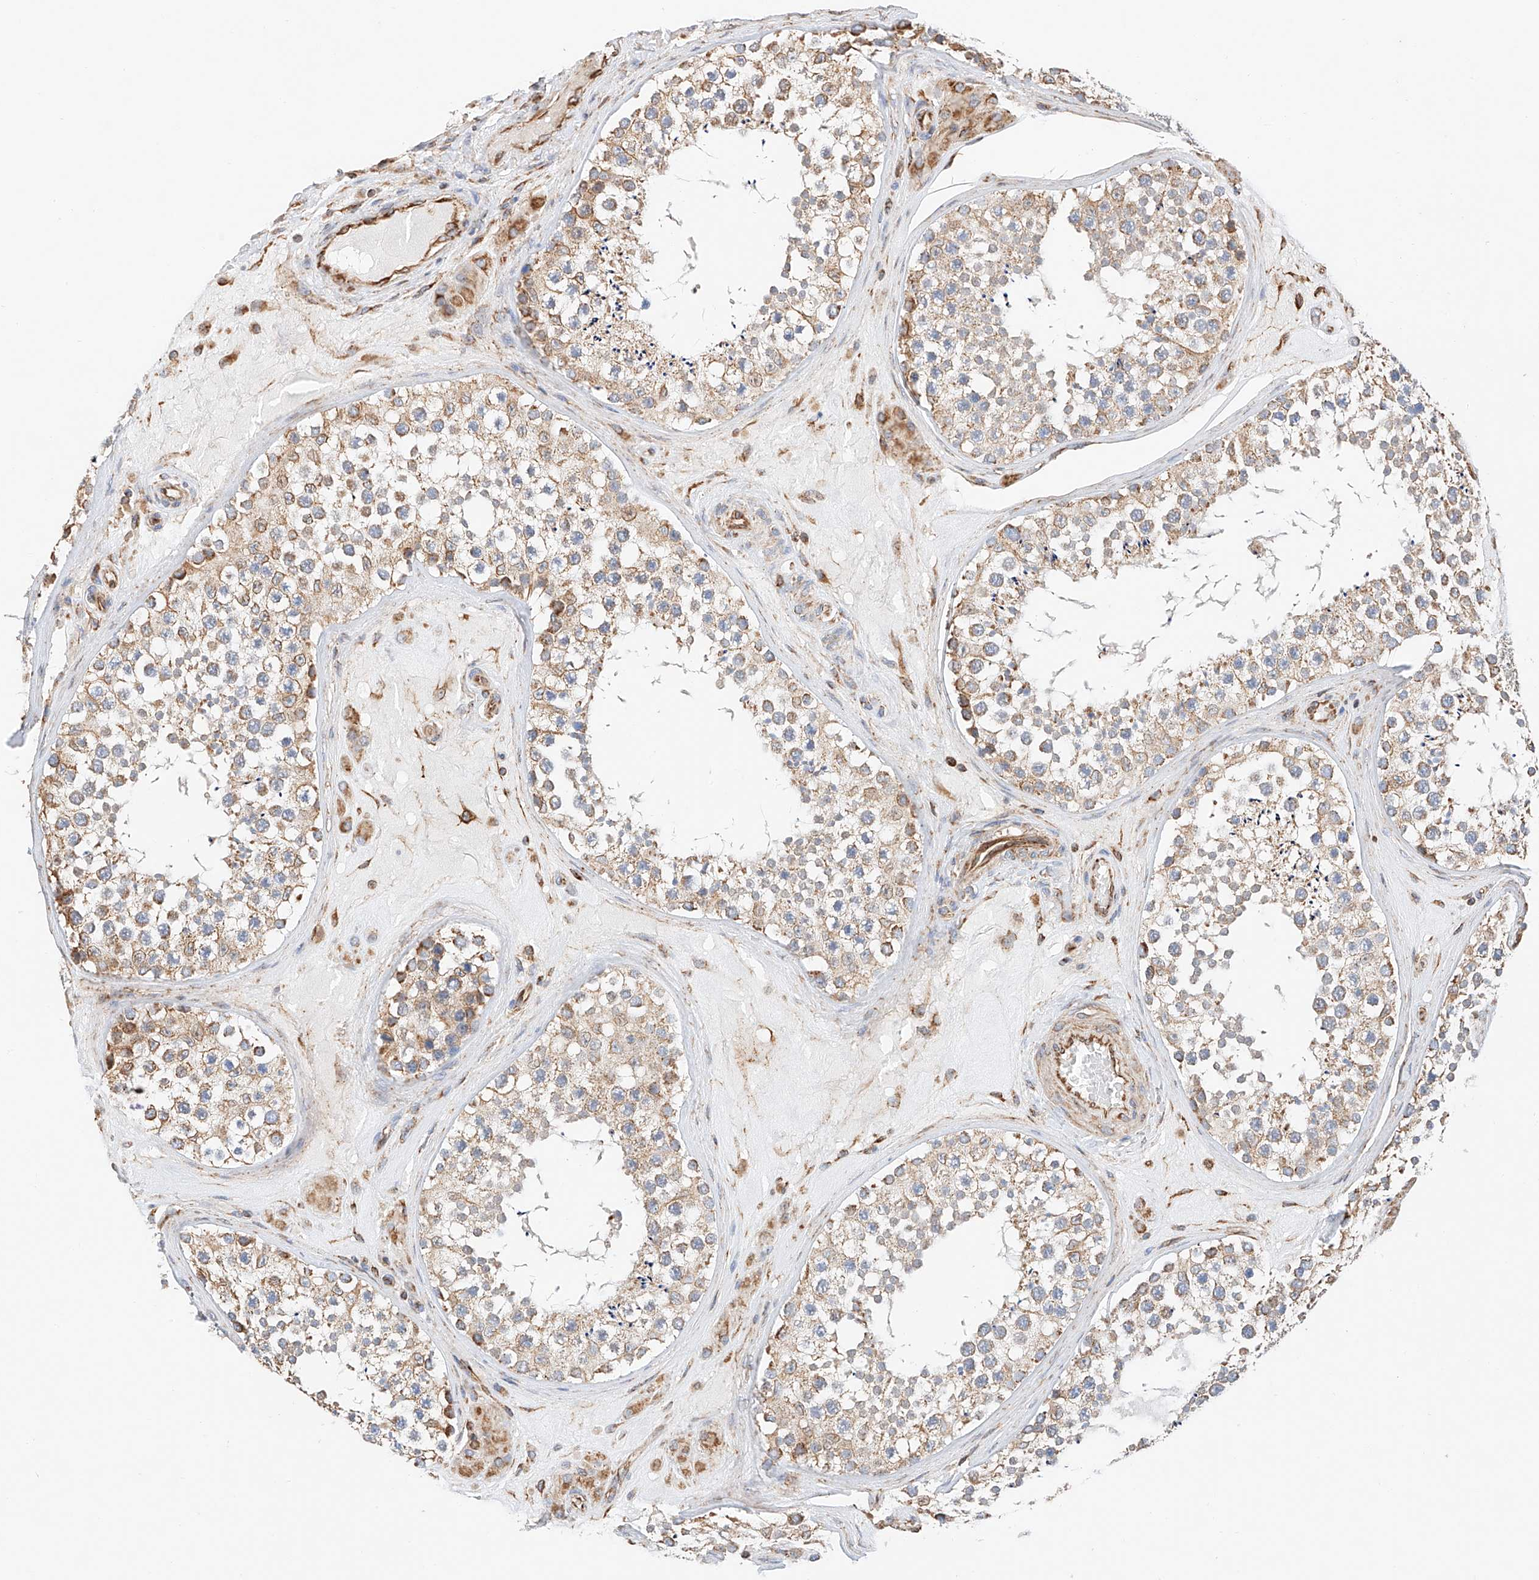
{"staining": {"intensity": "moderate", "quantity": ">75%", "location": "cytoplasmic/membranous"}, "tissue": "testis", "cell_type": "Cells in seminiferous ducts", "image_type": "normal", "snomed": [{"axis": "morphology", "description": "Normal tissue, NOS"}, {"axis": "topography", "description": "Testis"}], "caption": "IHC photomicrograph of unremarkable testis: testis stained using IHC shows medium levels of moderate protein expression localized specifically in the cytoplasmic/membranous of cells in seminiferous ducts, appearing as a cytoplasmic/membranous brown color.", "gene": "NDUFV3", "patient": {"sex": "male", "age": 46}}